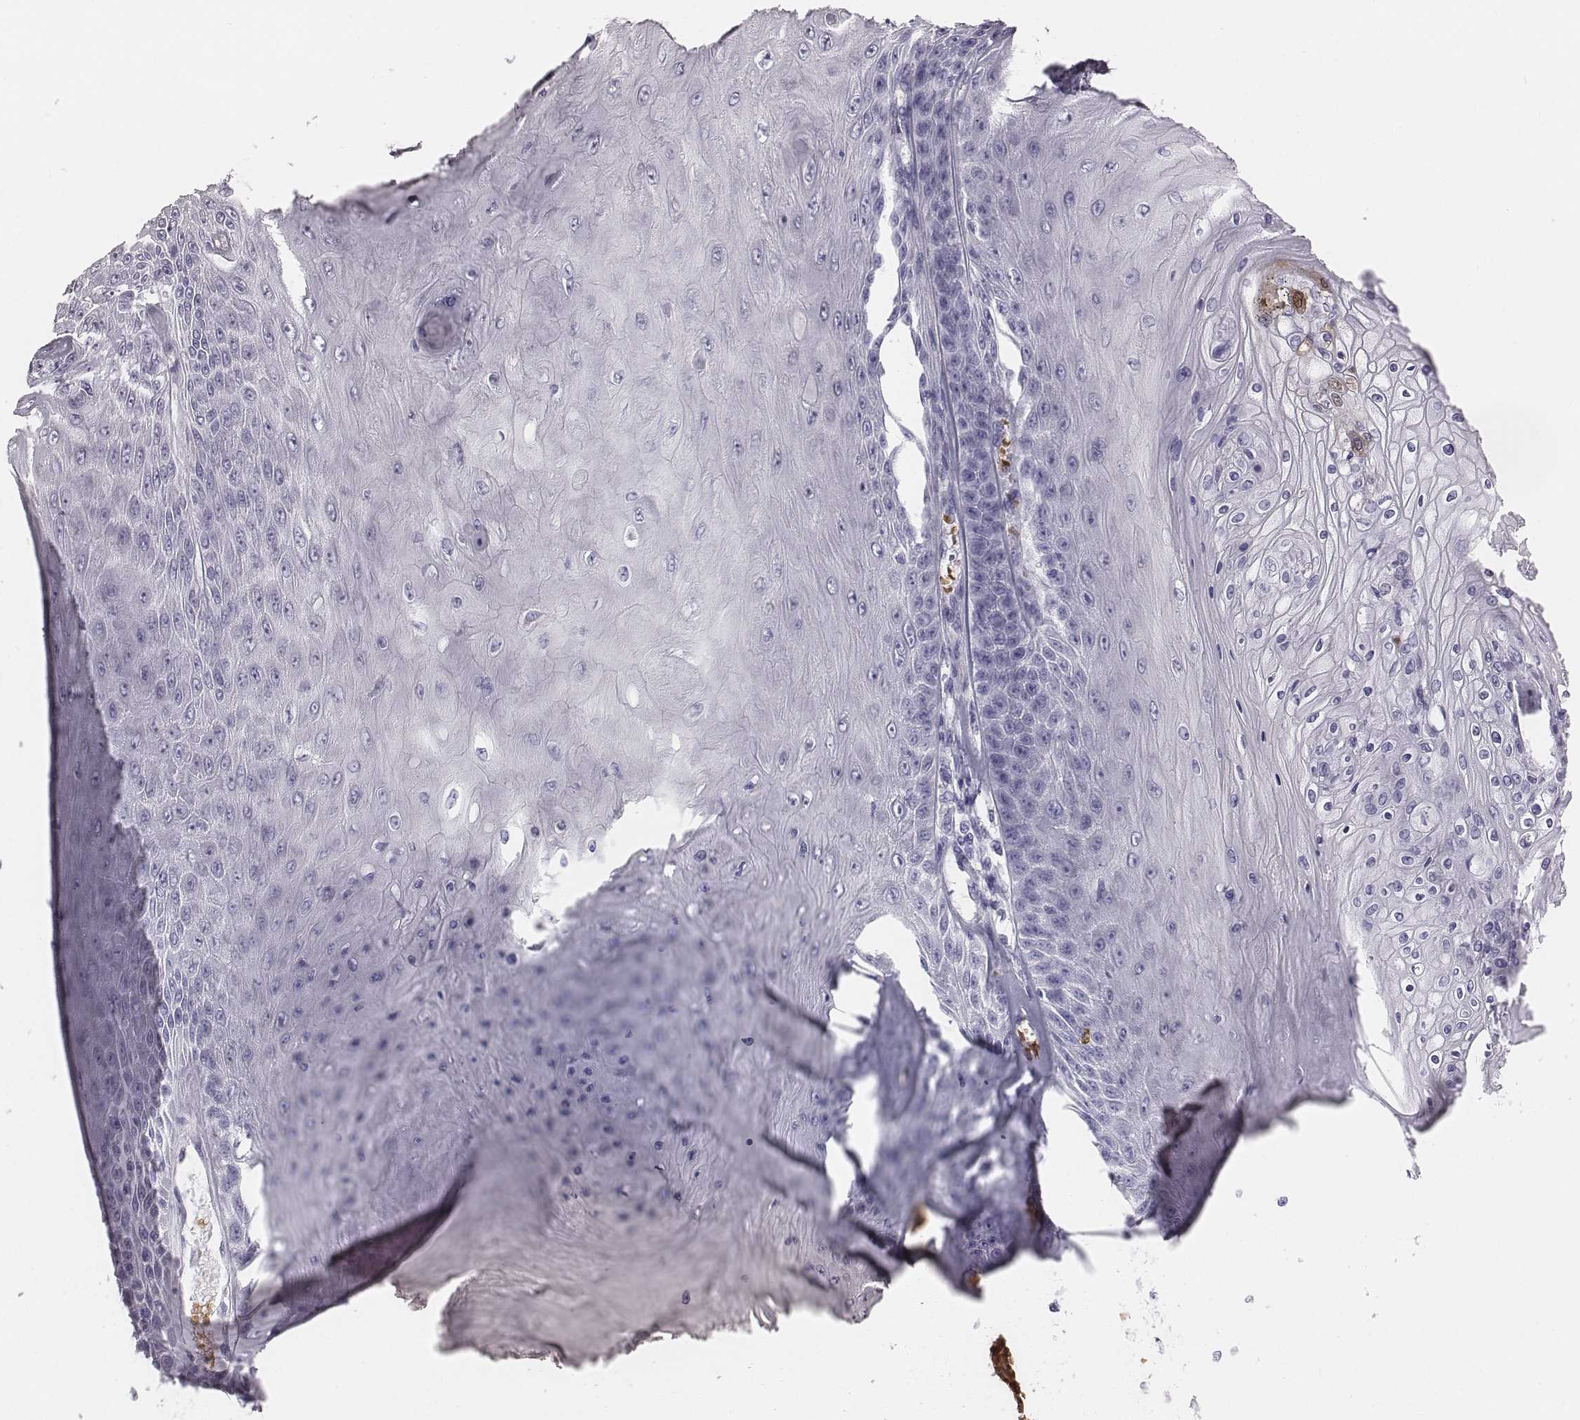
{"staining": {"intensity": "negative", "quantity": "none", "location": "none"}, "tissue": "skin cancer", "cell_type": "Tumor cells", "image_type": "cancer", "snomed": [{"axis": "morphology", "description": "Squamous cell carcinoma, NOS"}, {"axis": "topography", "description": "Skin"}], "caption": "Immunohistochemistry of human squamous cell carcinoma (skin) displays no staining in tumor cells.", "gene": "HBZ", "patient": {"sex": "male", "age": 62}}